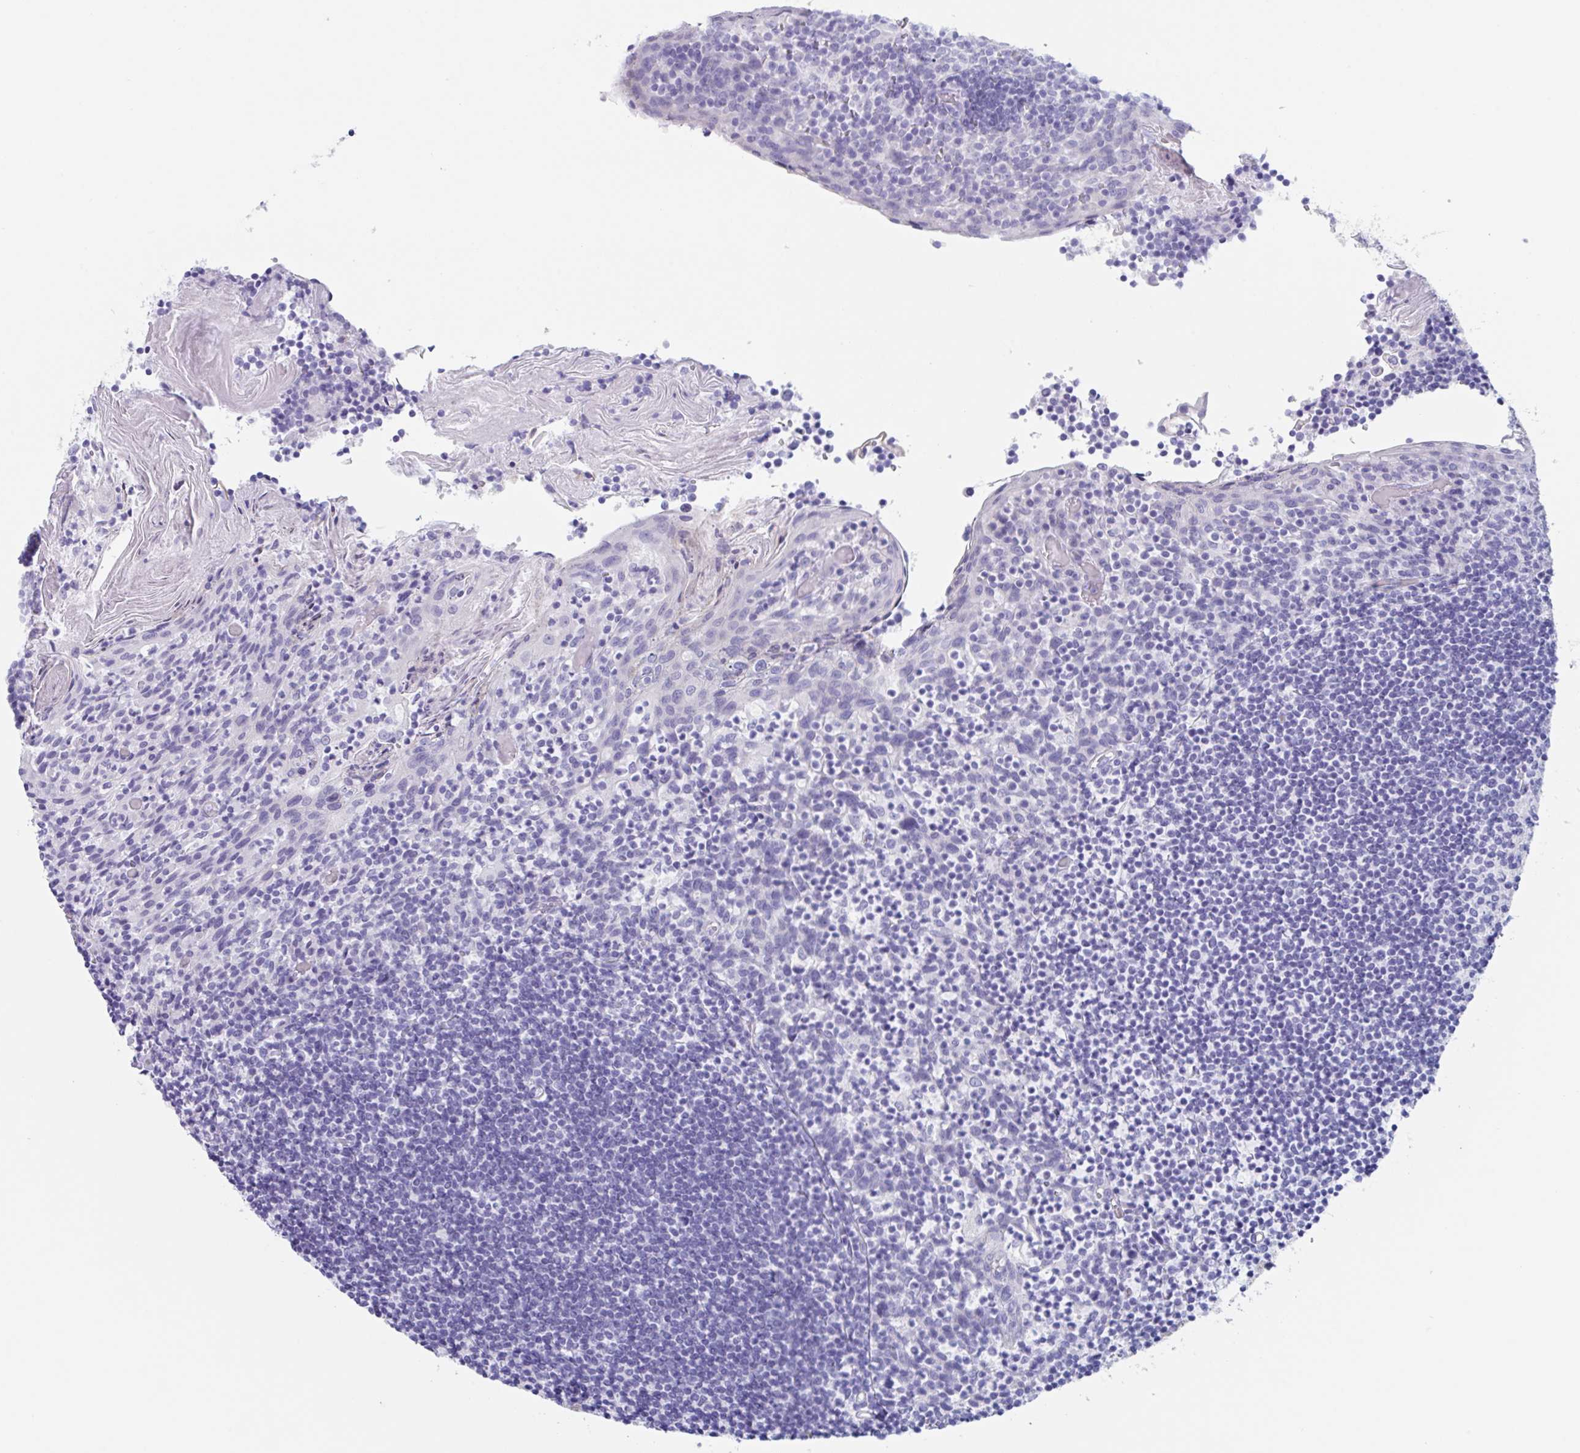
{"staining": {"intensity": "negative", "quantity": "none", "location": "none"}, "tissue": "tonsil", "cell_type": "Germinal center cells", "image_type": "normal", "snomed": [{"axis": "morphology", "description": "Normal tissue, NOS"}, {"axis": "topography", "description": "Tonsil"}], "caption": "Immunohistochemistry (IHC) histopathology image of benign tonsil stained for a protein (brown), which displays no positivity in germinal center cells.", "gene": "ZPBP", "patient": {"sex": "female", "age": 10}}